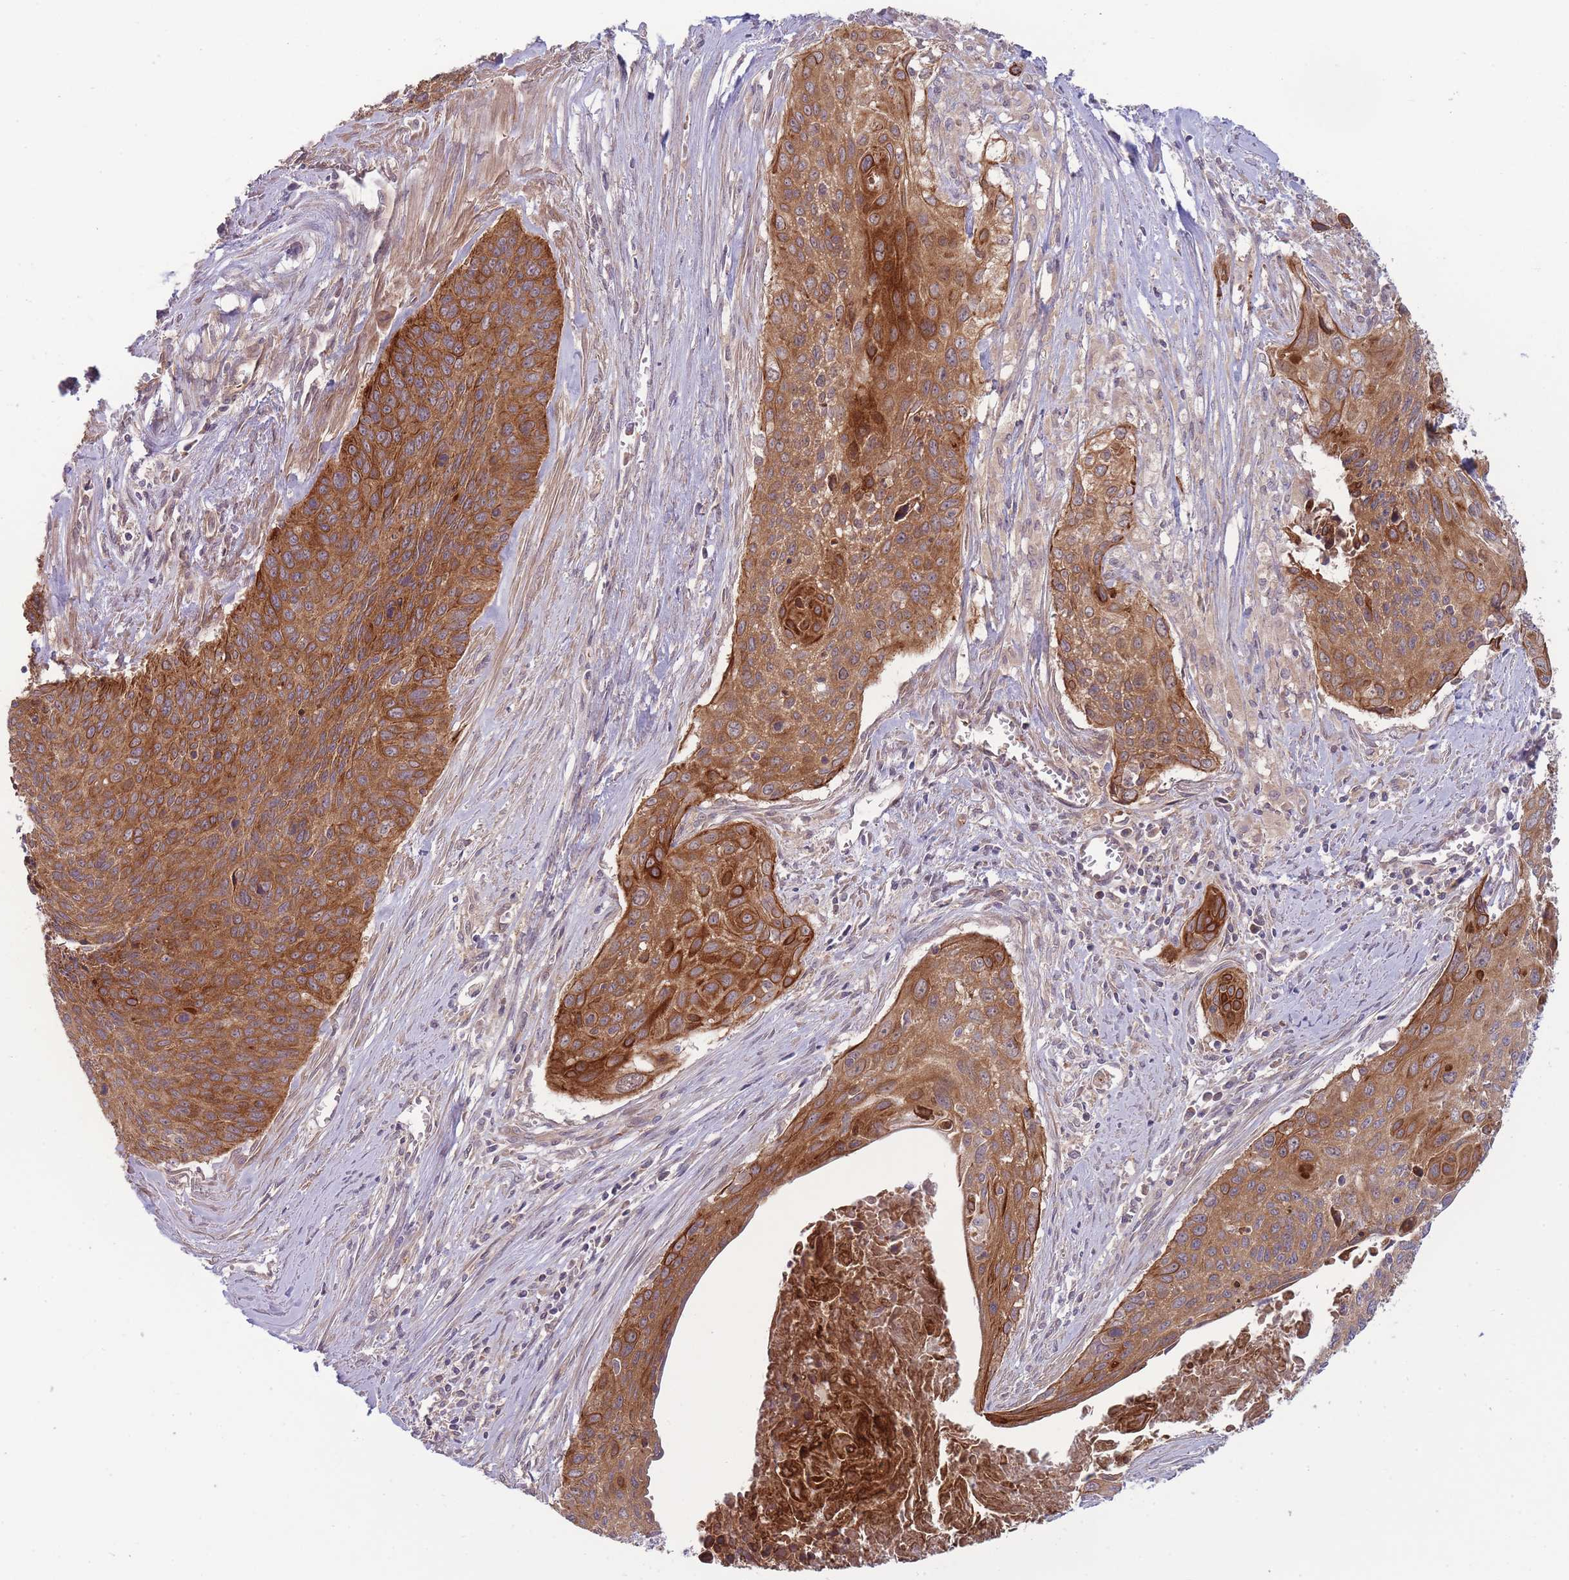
{"staining": {"intensity": "moderate", "quantity": ">75%", "location": "cytoplasmic/membranous"}, "tissue": "cervical cancer", "cell_type": "Tumor cells", "image_type": "cancer", "snomed": [{"axis": "morphology", "description": "Squamous cell carcinoma, NOS"}, {"axis": "topography", "description": "Cervix"}], "caption": "A high-resolution image shows immunohistochemistry (IHC) staining of cervical squamous cell carcinoma, which reveals moderate cytoplasmic/membranous staining in about >75% of tumor cells. The staining was performed using DAB (3,3'-diaminobenzidine) to visualize the protein expression in brown, while the nuclei were stained in blue with hematoxylin (Magnification: 20x).", "gene": "PFDN6", "patient": {"sex": "female", "age": 55}}